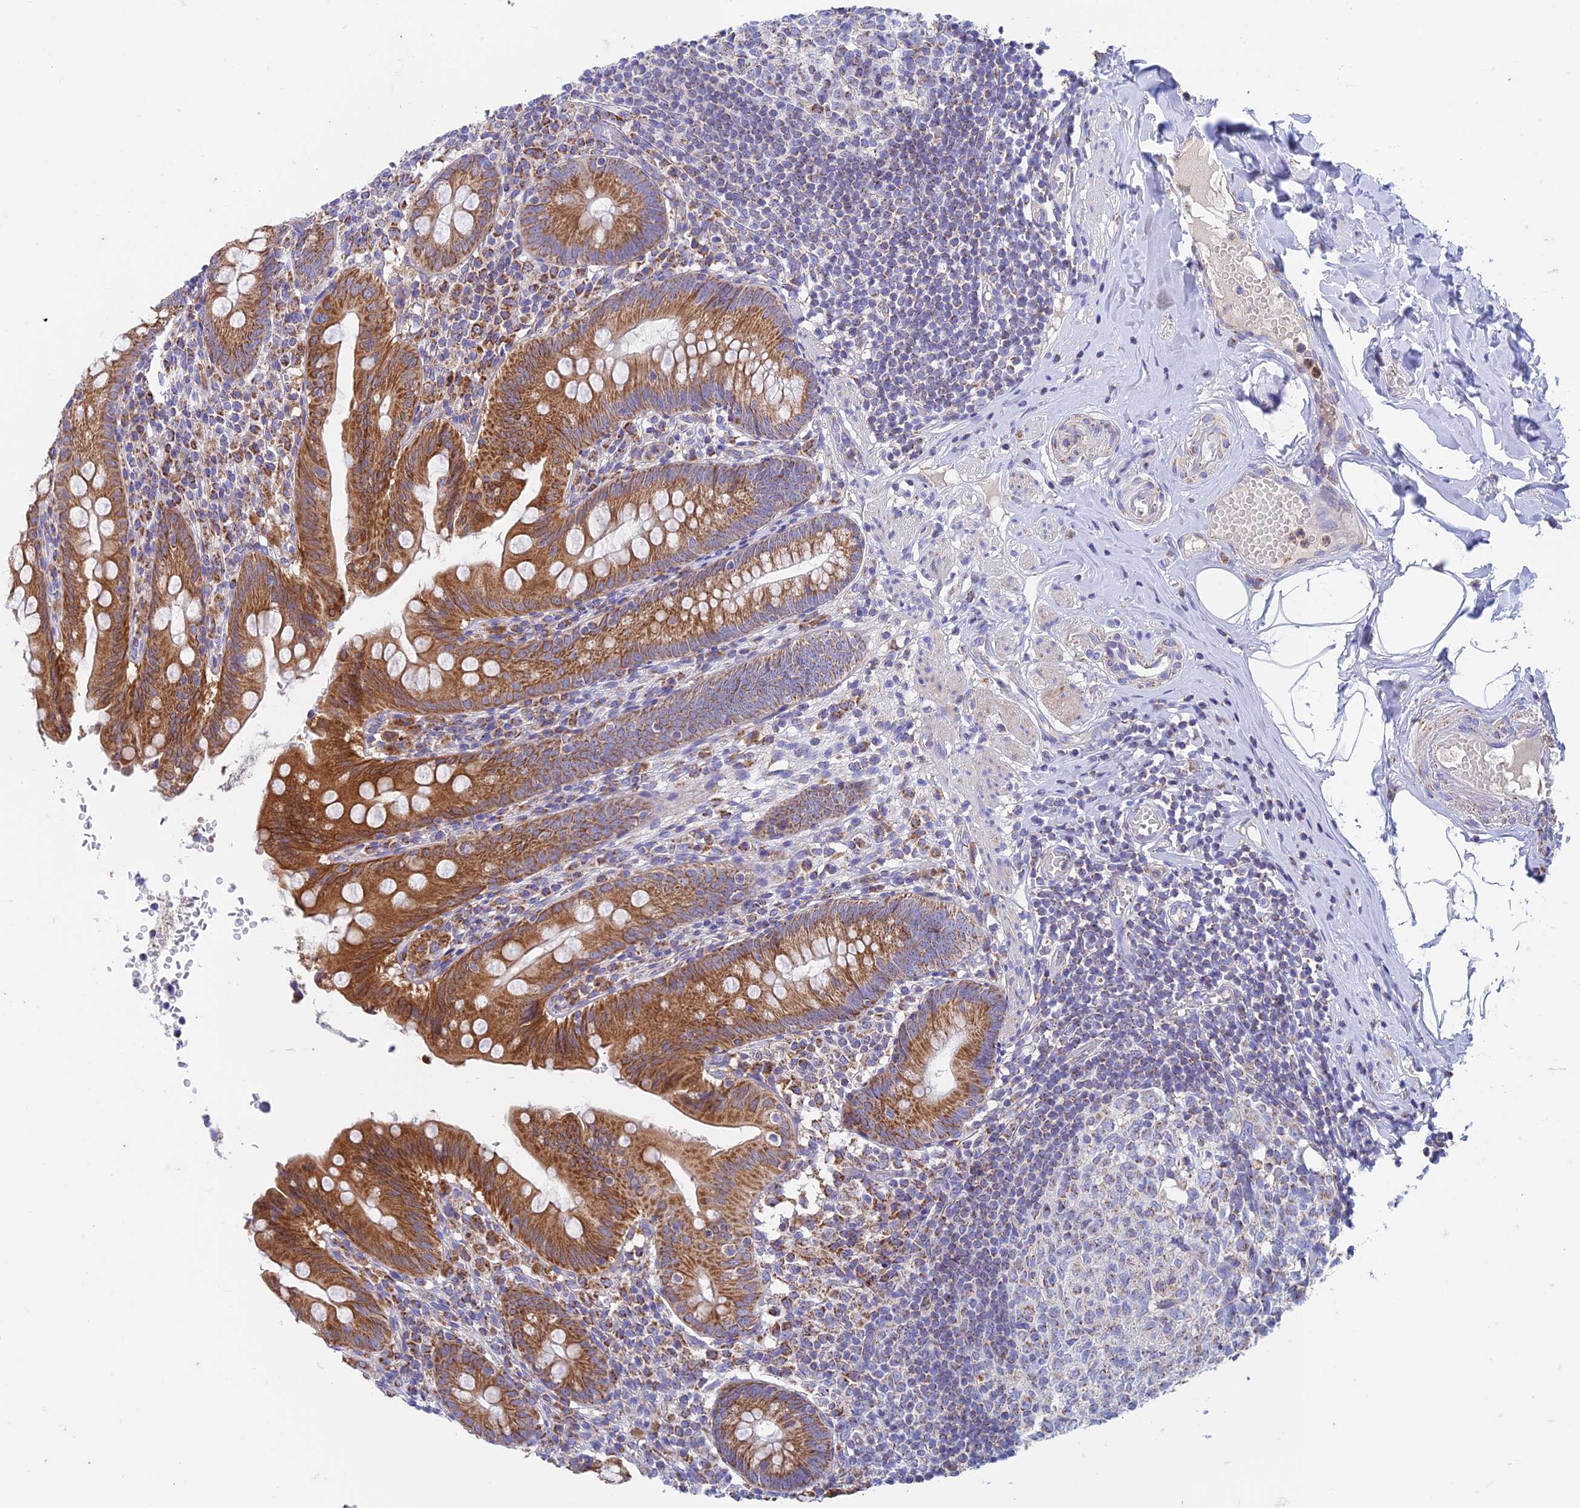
{"staining": {"intensity": "moderate", "quantity": ">75%", "location": "cytoplasmic/membranous"}, "tissue": "appendix", "cell_type": "Glandular cells", "image_type": "normal", "snomed": [{"axis": "morphology", "description": "Normal tissue, NOS"}, {"axis": "topography", "description": "Appendix"}], "caption": "Protein staining demonstrates moderate cytoplasmic/membranous expression in approximately >75% of glandular cells in benign appendix.", "gene": "ZNF181", "patient": {"sex": "male", "age": 55}}